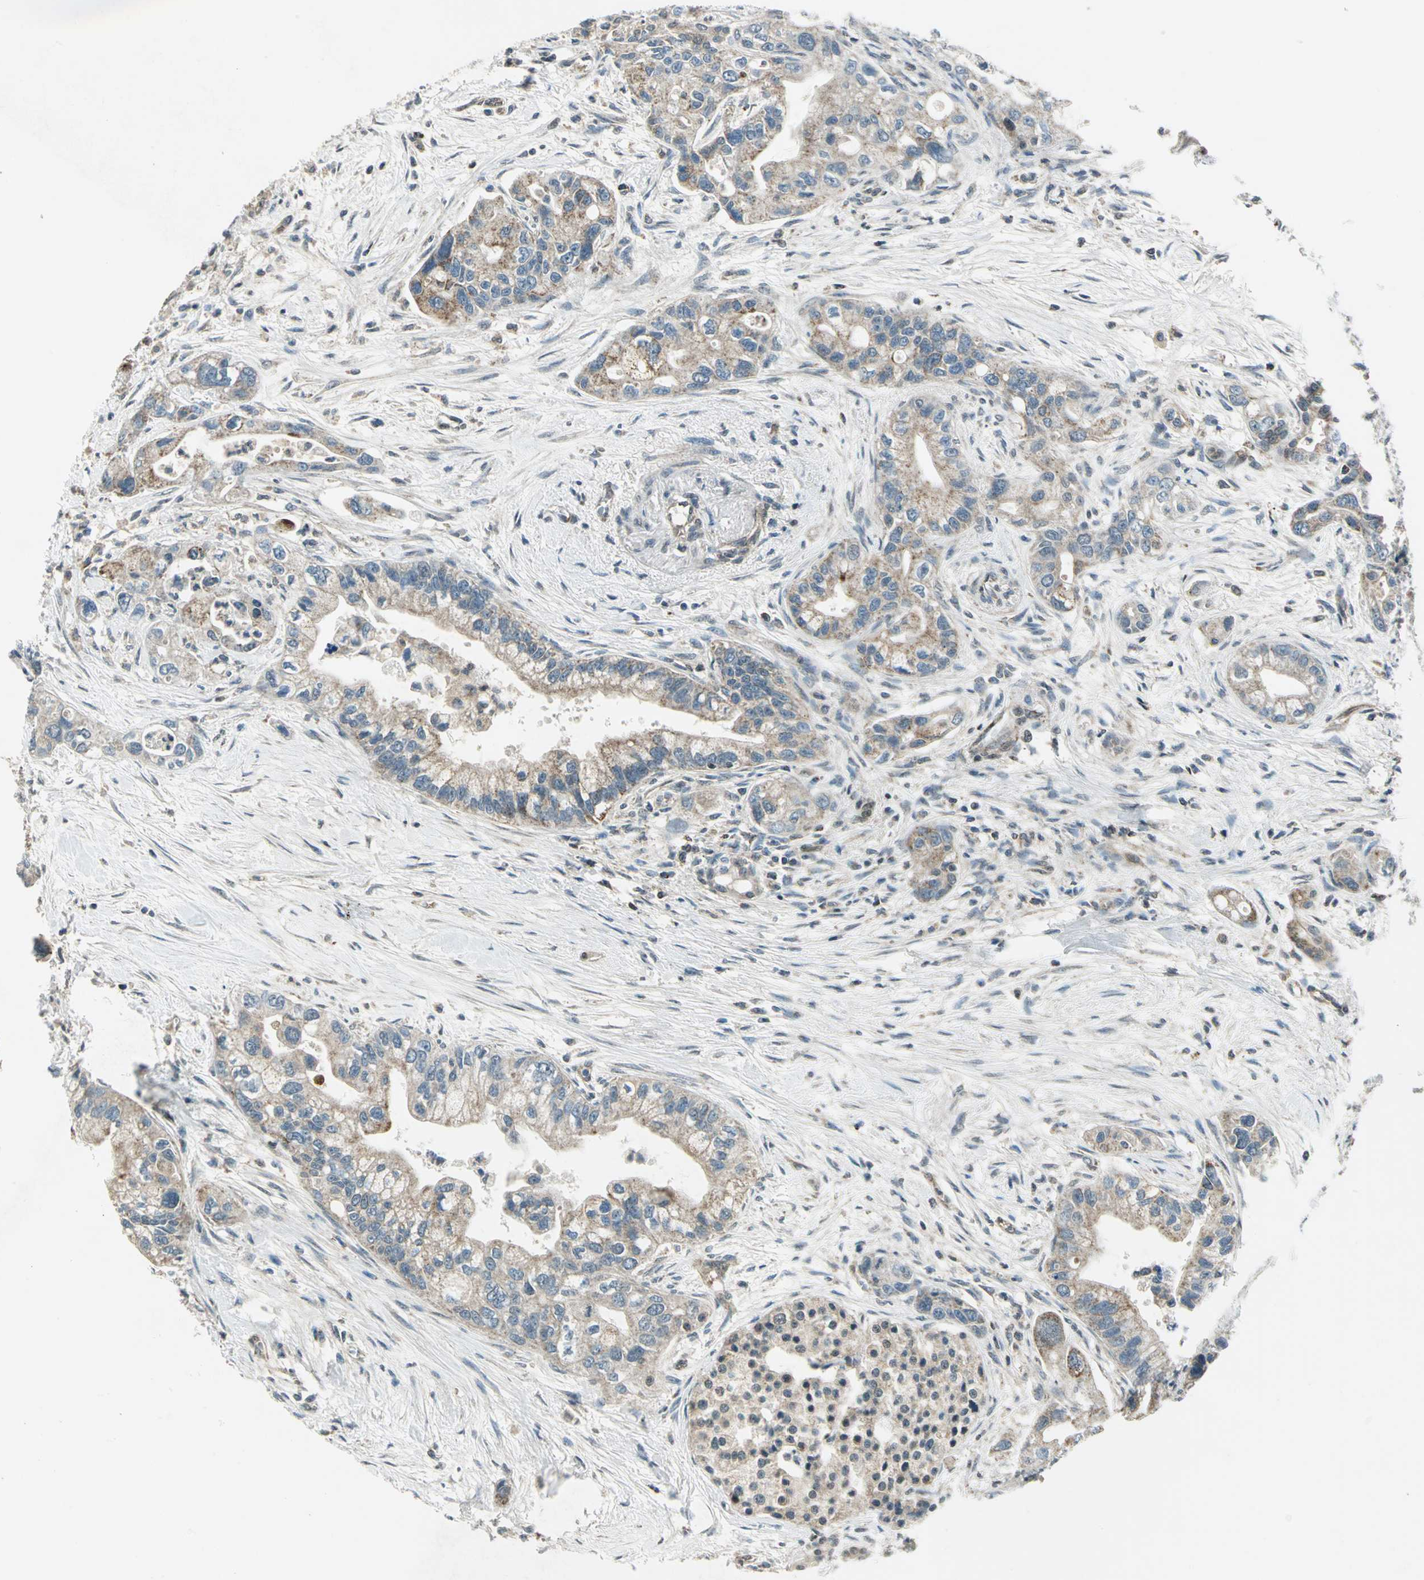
{"staining": {"intensity": "moderate", "quantity": ">75%", "location": "cytoplasmic/membranous"}, "tissue": "pancreatic cancer", "cell_type": "Tumor cells", "image_type": "cancer", "snomed": [{"axis": "morphology", "description": "Adenocarcinoma, NOS"}, {"axis": "topography", "description": "Pancreas"}], "caption": "The photomicrograph exhibits a brown stain indicating the presence of a protein in the cytoplasmic/membranous of tumor cells in adenocarcinoma (pancreatic).", "gene": "NUDT2", "patient": {"sex": "male", "age": 70}}